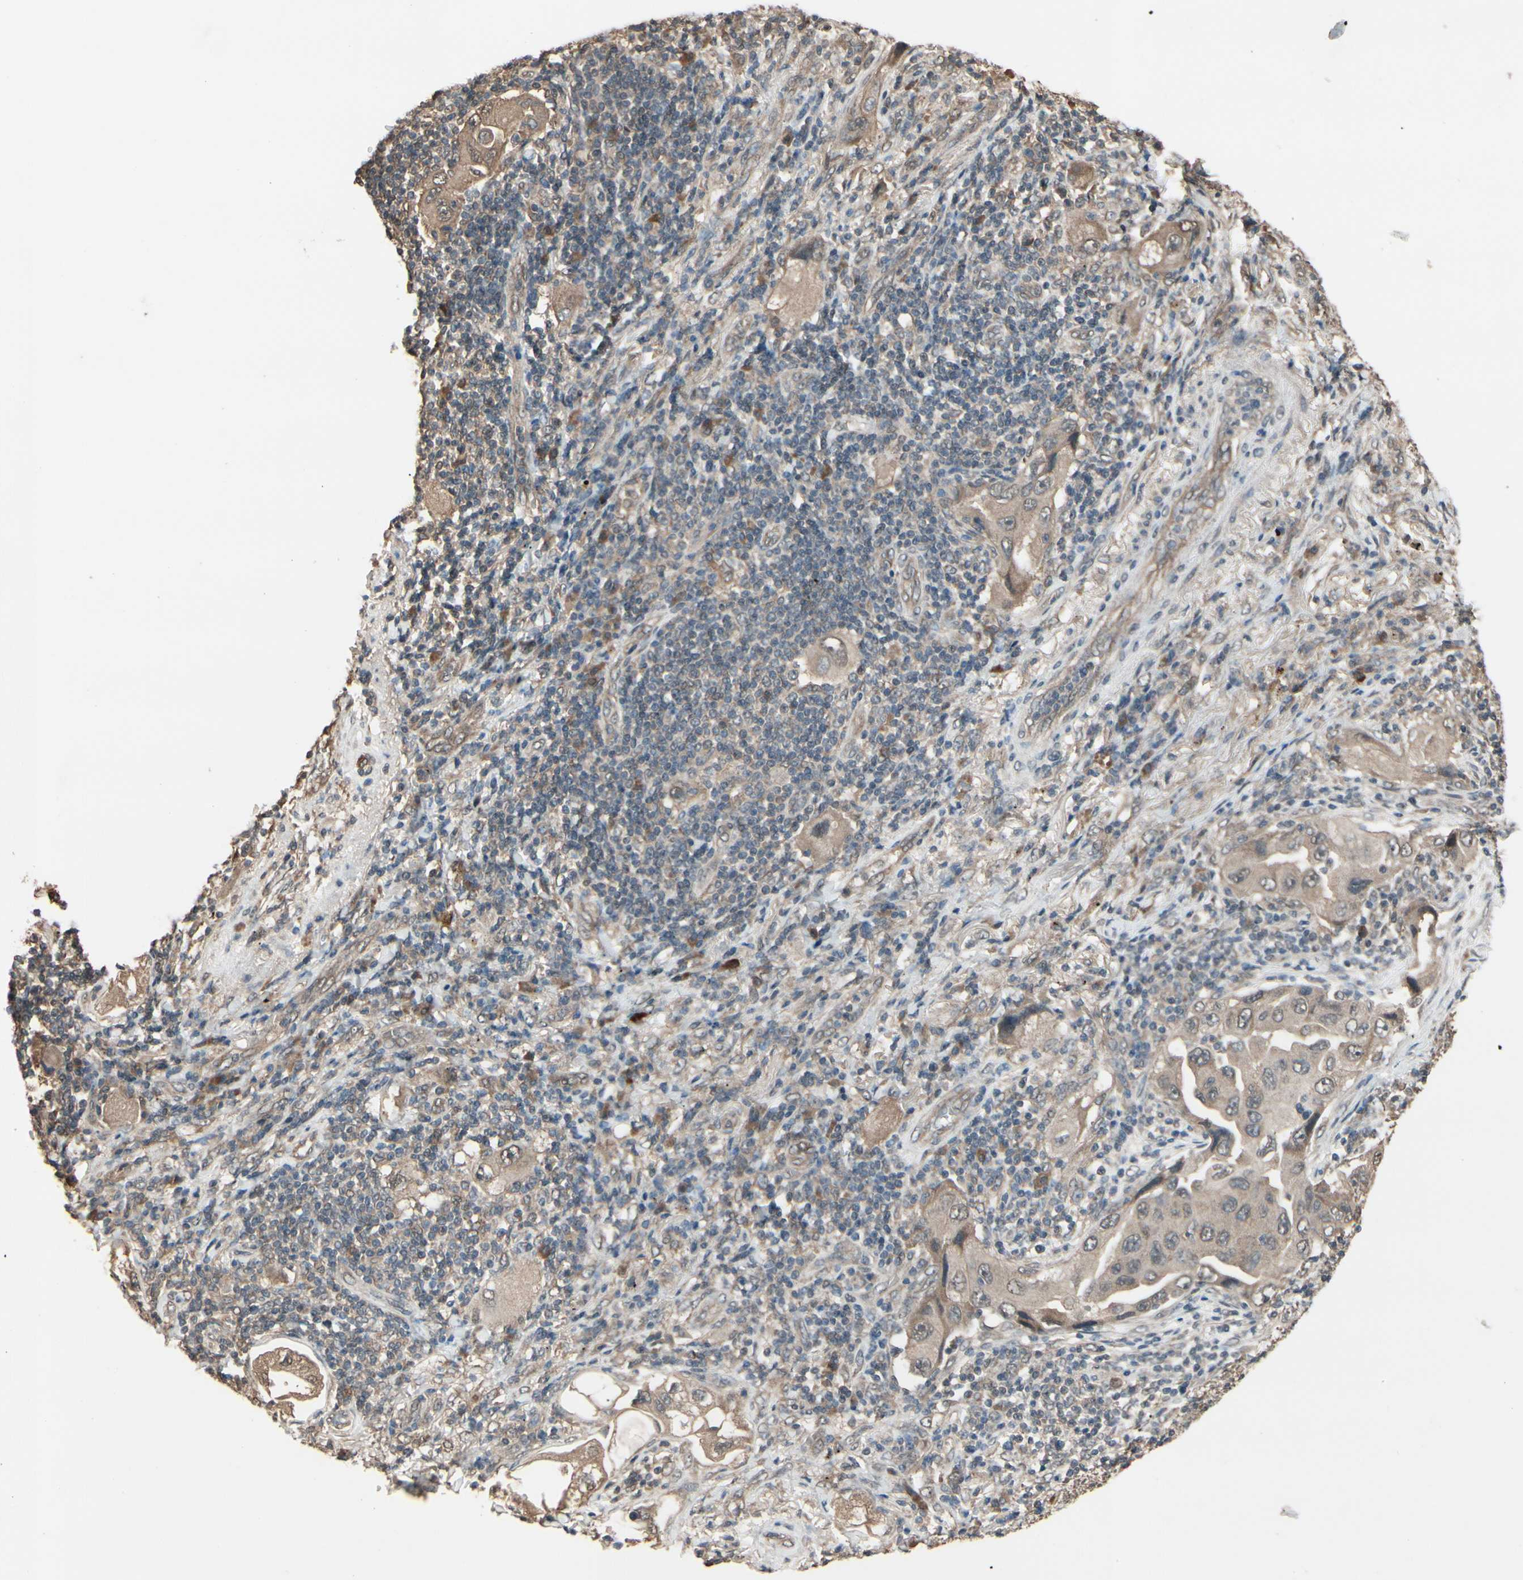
{"staining": {"intensity": "moderate", "quantity": ">75%", "location": "cytoplasmic/membranous"}, "tissue": "lung cancer", "cell_type": "Tumor cells", "image_type": "cancer", "snomed": [{"axis": "morphology", "description": "Adenocarcinoma, NOS"}, {"axis": "topography", "description": "Lung"}], "caption": "Immunohistochemical staining of human adenocarcinoma (lung) displays moderate cytoplasmic/membranous protein expression in about >75% of tumor cells. Nuclei are stained in blue.", "gene": "PNPLA7", "patient": {"sex": "female", "age": 65}}